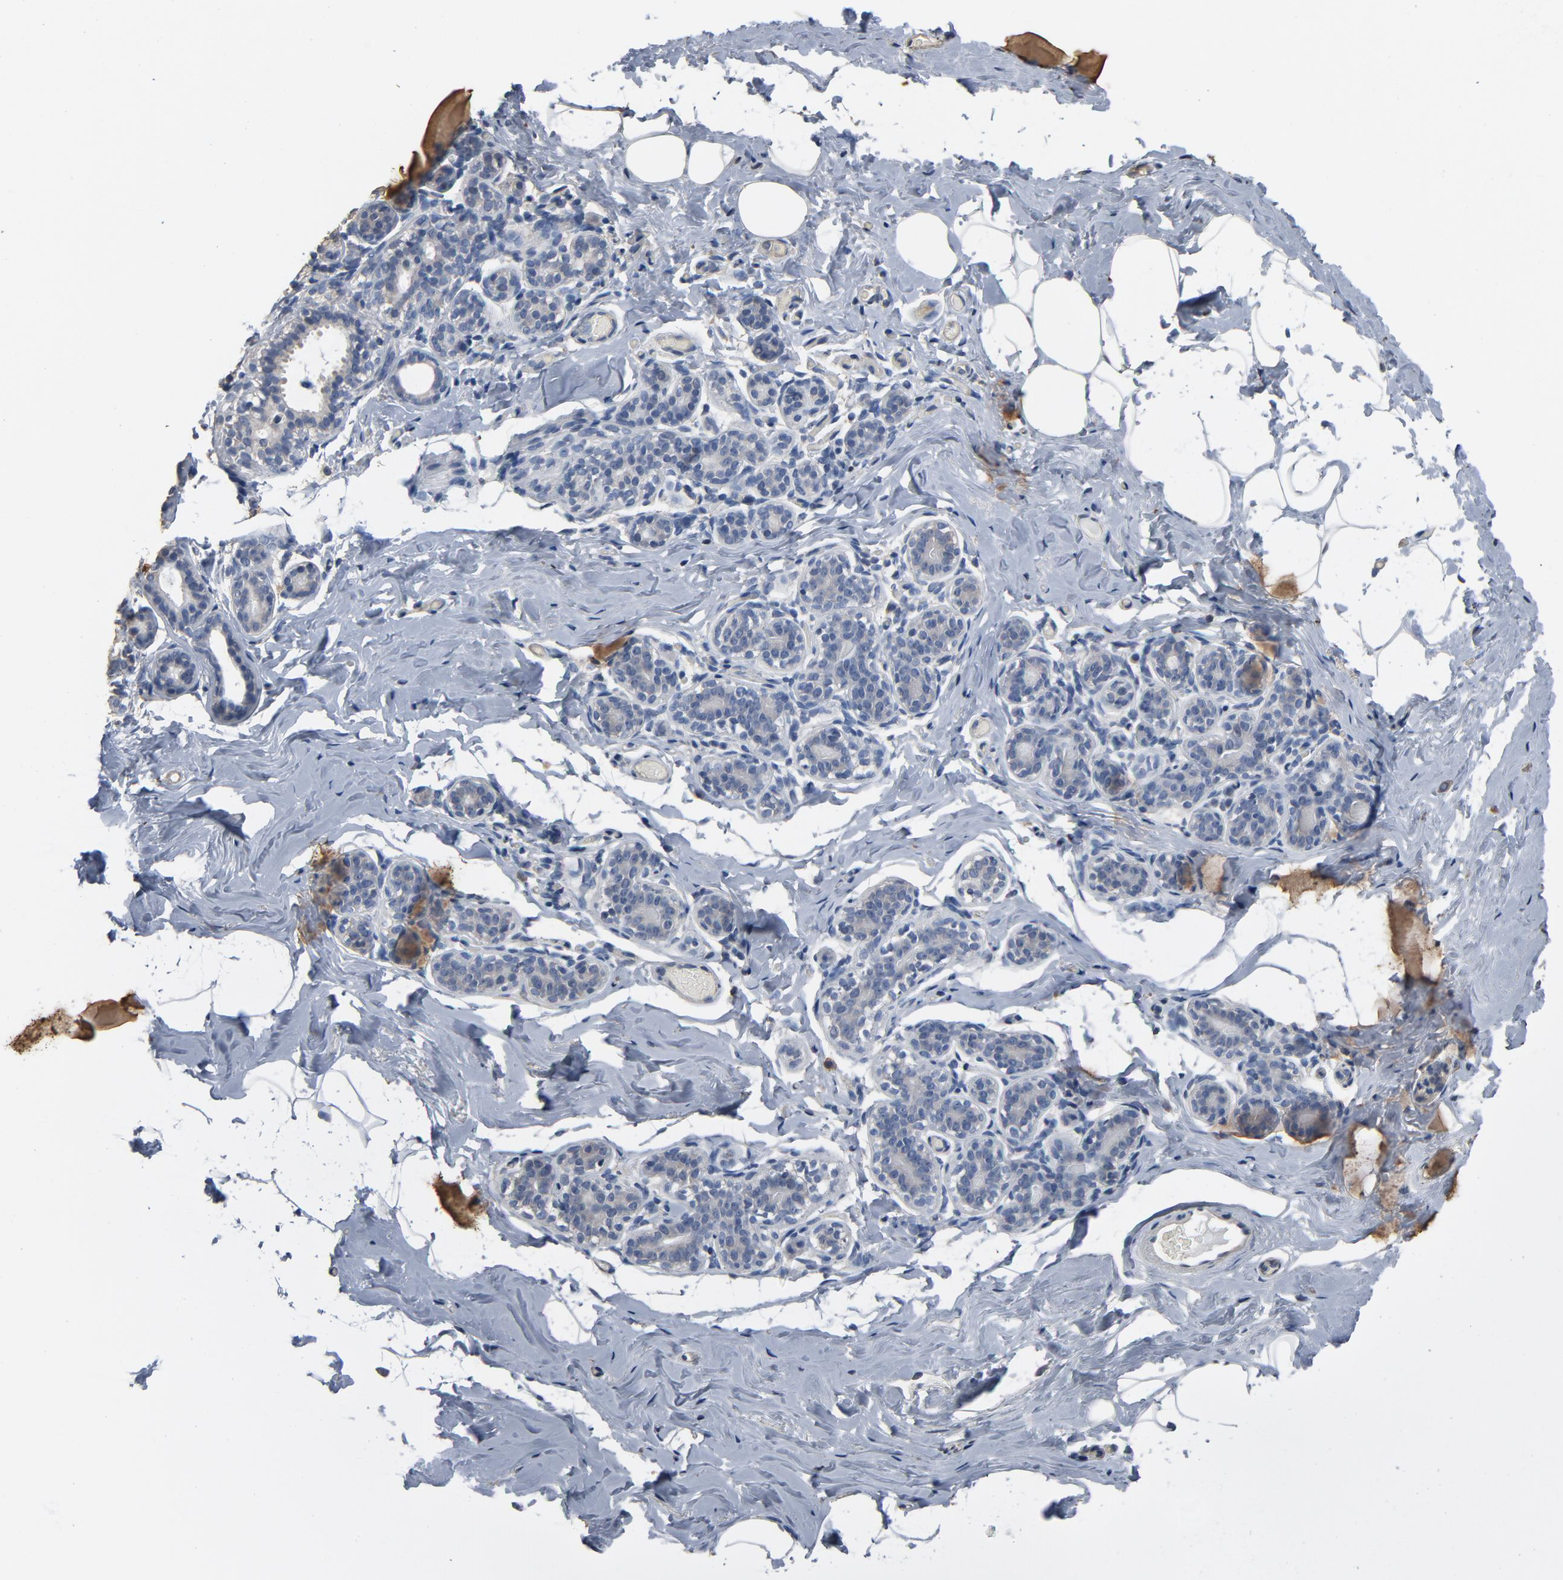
{"staining": {"intensity": "negative", "quantity": "none", "location": "none"}, "tissue": "breast", "cell_type": "Adipocytes", "image_type": "normal", "snomed": [{"axis": "morphology", "description": "Normal tissue, NOS"}, {"axis": "topography", "description": "Breast"}, {"axis": "topography", "description": "Soft tissue"}], "caption": "Immunohistochemistry (IHC) photomicrograph of unremarkable breast: human breast stained with DAB reveals no significant protein staining in adipocytes. Brightfield microscopy of immunohistochemistry (IHC) stained with DAB (3,3'-diaminobenzidine) (brown) and hematoxylin (blue), captured at high magnification.", "gene": "SOX6", "patient": {"sex": "female", "age": 75}}